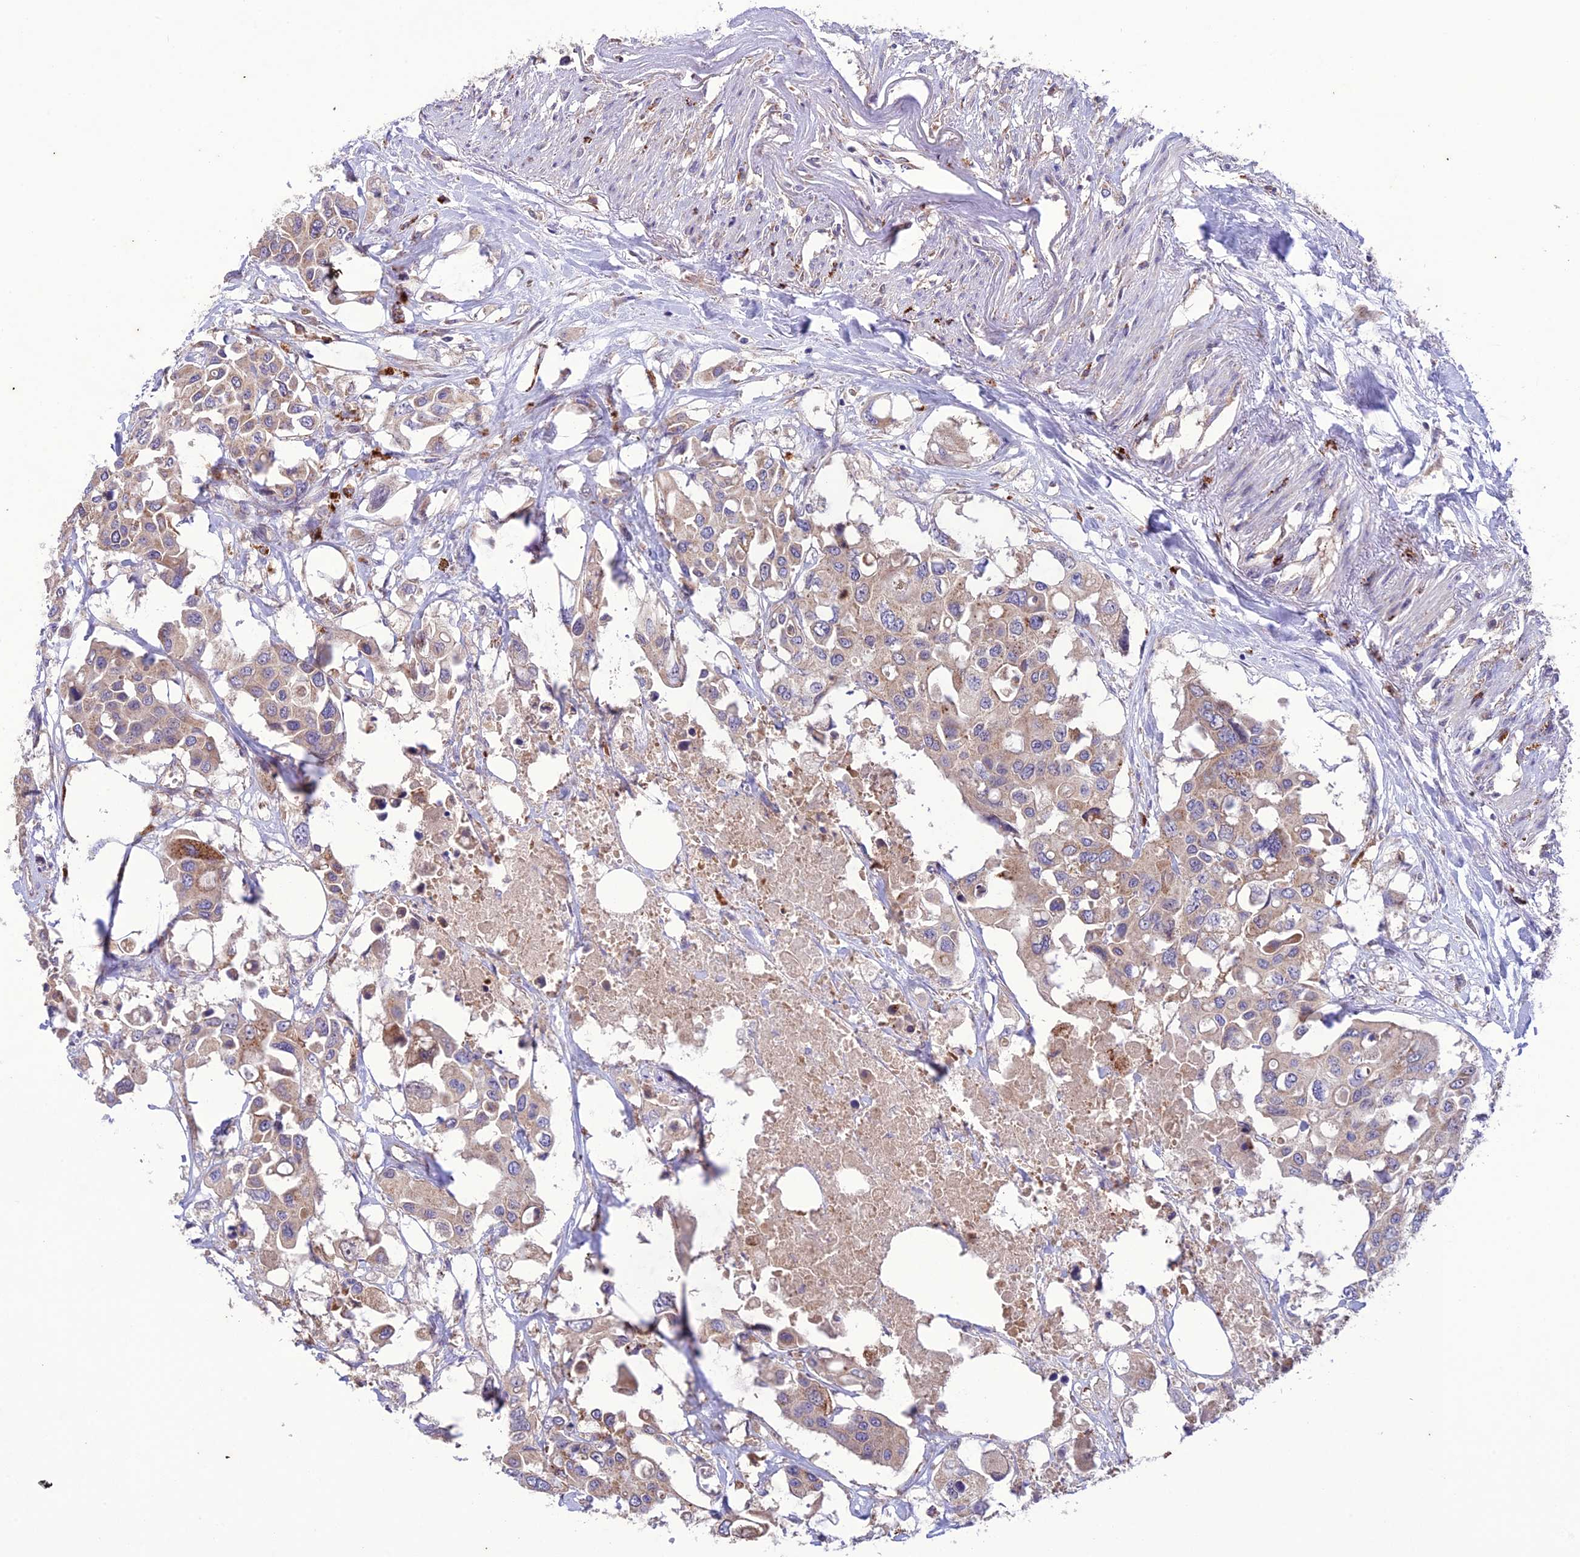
{"staining": {"intensity": "weak", "quantity": ">75%", "location": "cytoplasmic/membranous"}, "tissue": "colorectal cancer", "cell_type": "Tumor cells", "image_type": "cancer", "snomed": [{"axis": "morphology", "description": "Adenocarcinoma, NOS"}, {"axis": "topography", "description": "Colon"}], "caption": "Colorectal cancer (adenocarcinoma) stained for a protein (brown) shows weak cytoplasmic/membranous positive staining in approximately >75% of tumor cells.", "gene": "NDUFAF1", "patient": {"sex": "male", "age": 77}}